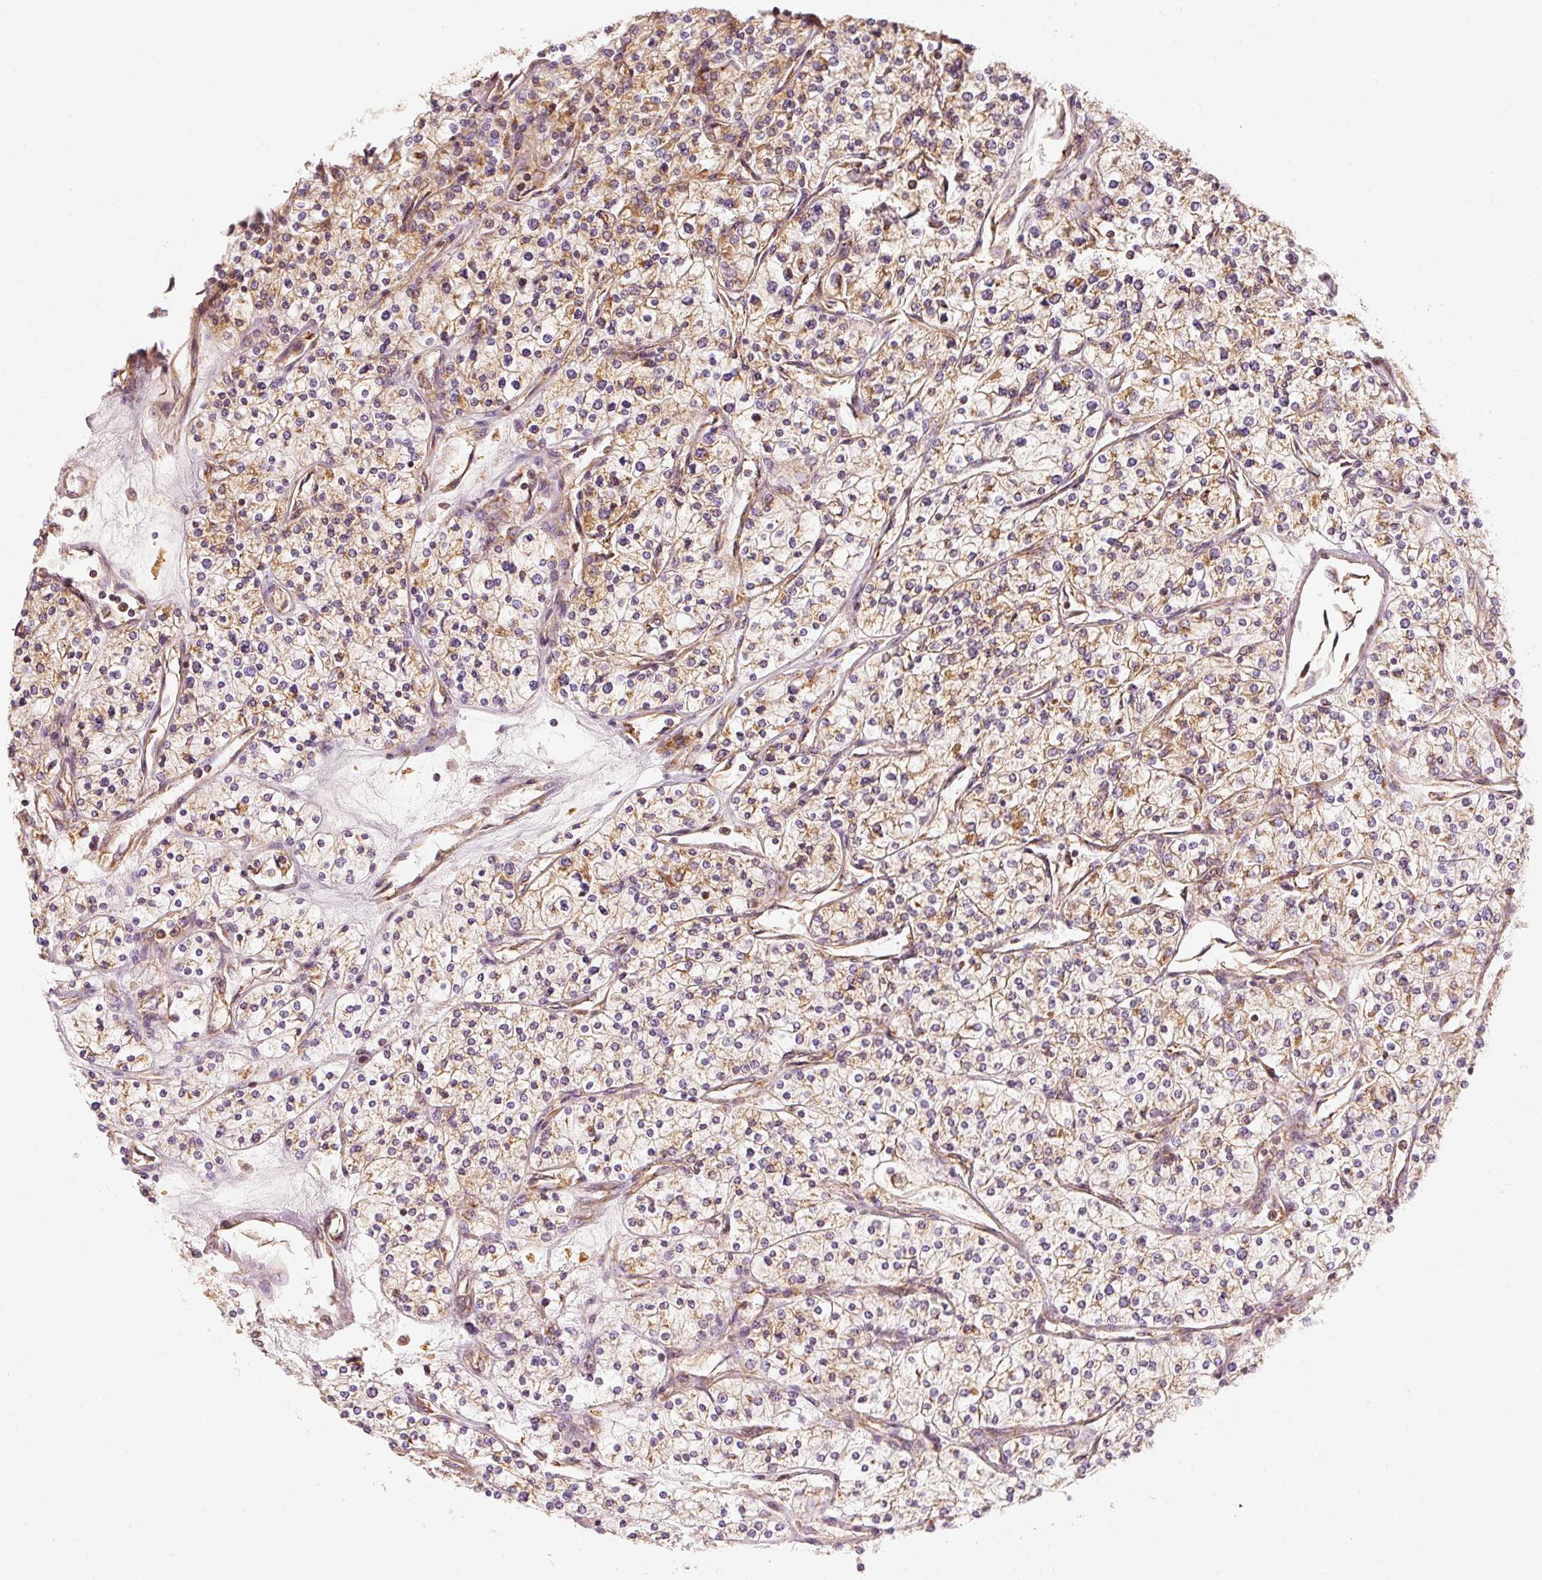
{"staining": {"intensity": "moderate", "quantity": "25%-75%", "location": "cytoplasmic/membranous"}, "tissue": "renal cancer", "cell_type": "Tumor cells", "image_type": "cancer", "snomed": [{"axis": "morphology", "description": "Adenocarcinoma, NOS"}, {"axis": "topography", "description": "Kidney"}], "caption": "An image showing moderate cytoplasmic/membranous expression in approximately 25%-75% of tumor cells in renal adenocarcinoma, as visualized by brown immunohistochemical staining.", "gene": "TOMM40", "patient": {"sex": "male", "age": 80}}